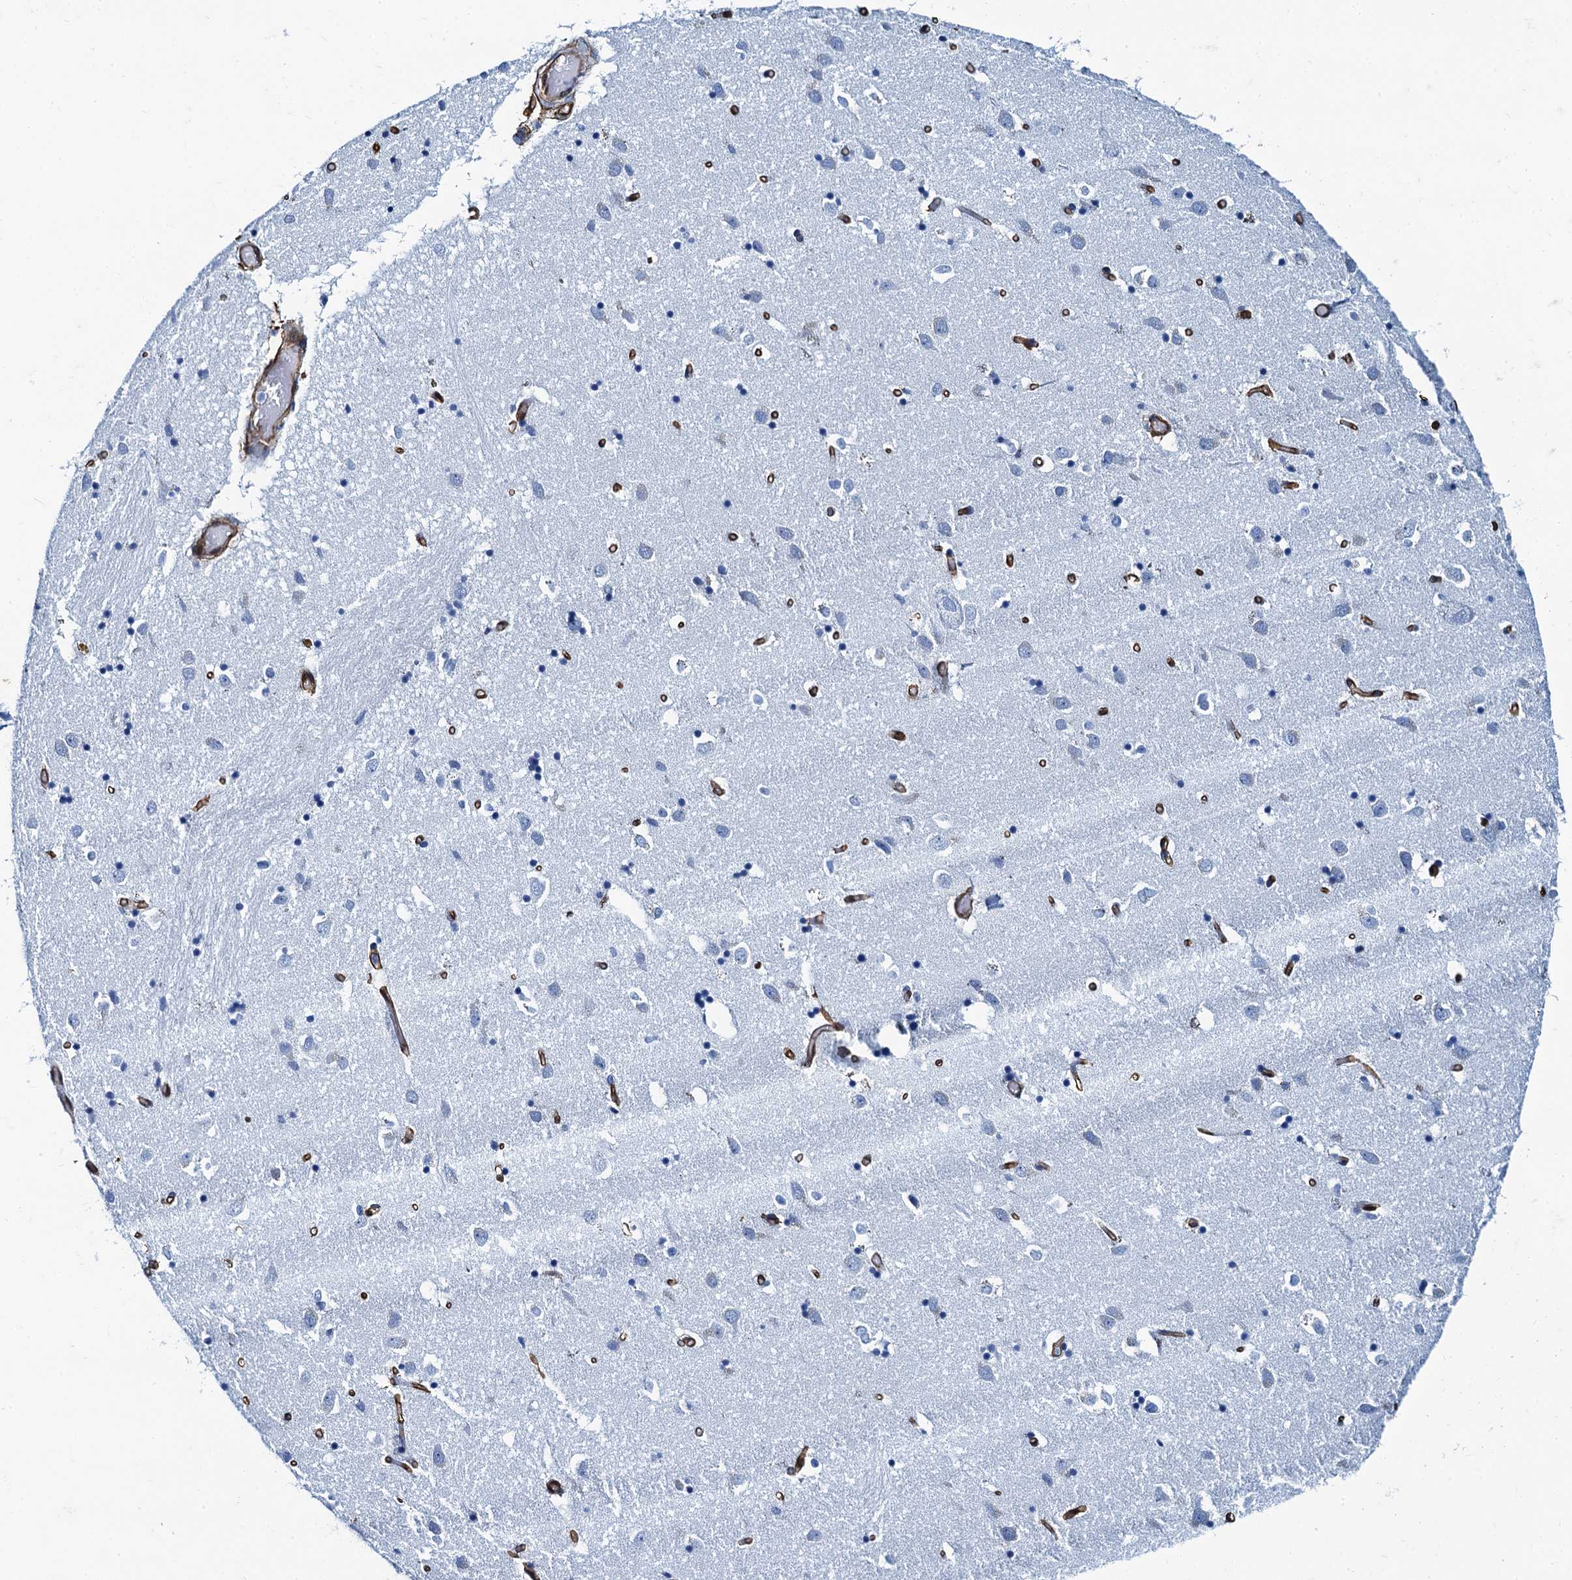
{"staining": {"intensity": "negative", "quantity": "none", "location": "none"}, "tissue": "caudate", "cell_type": "Glial cells", "image_type": "normal", "snomed": [{"axis": "morphology", "description": "Normal tissue, NOS"}, {"axis": "topography", "description": "Lateral ventricle wall"}], "caption": "A high-resolution histopathology image shows IHC staining of normal caudate, which exhibits no significant positivity in glial cells.", "gene": "CAVIN2", "patient": {"sex": "male", "age": 70}}